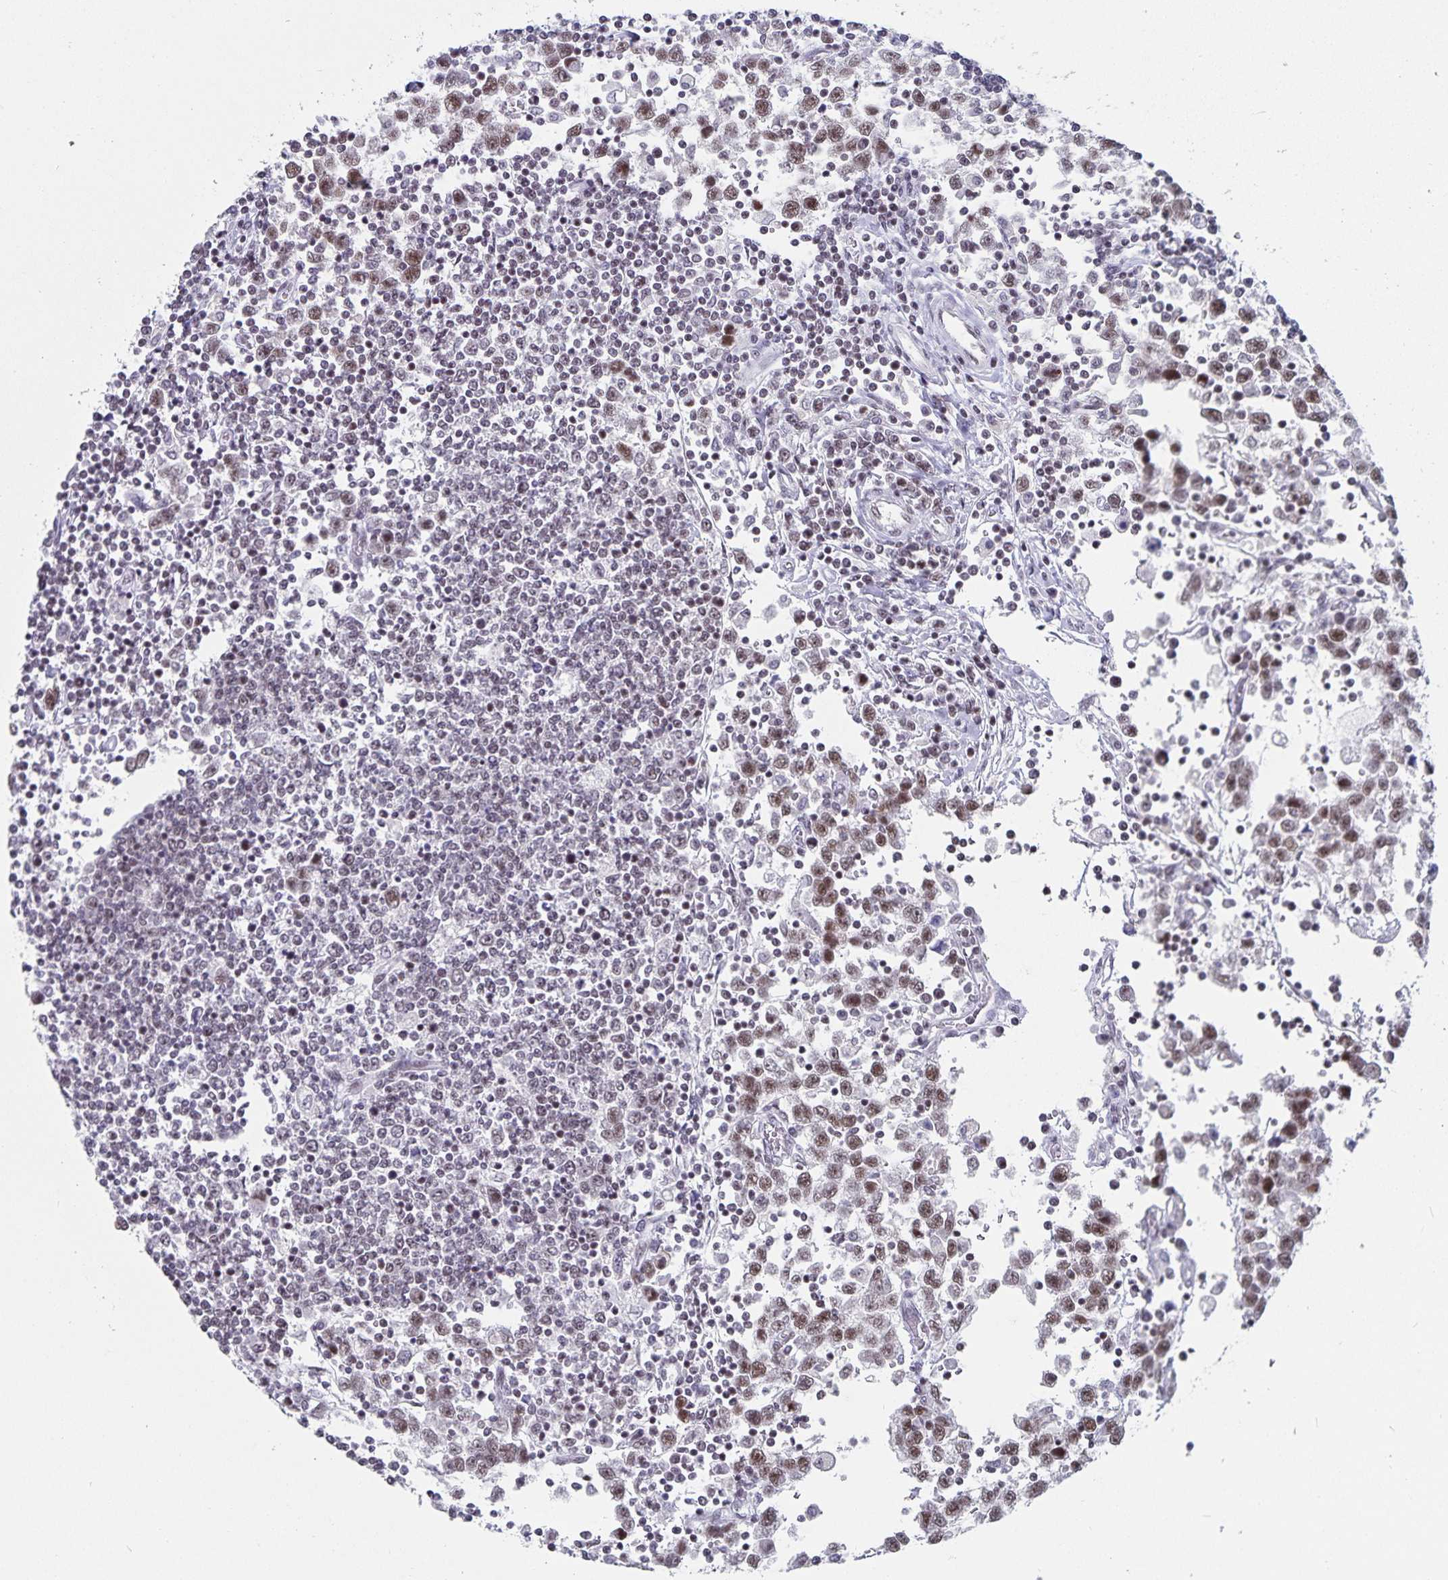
{"staining": {"intensity": "moderate", "quantity": ">75%", "location": "nuclear"}, "tissue": "testis cancer", "cell_type": "Tumor cells", "image_type": "cancer", "snomed": [{"axis": "morphology", "description": "Seminoma, NOS"}, {"axis": "topography", "description": "Testis"}], "caption": "Immunohistochemistry of human testis cancer (seminoma) demonstrates medium levels of moderate nuclear positivity in about >75% of tumor cells.", "gene": "PBX2", "patient": {"sex": "male", "age": 34}}